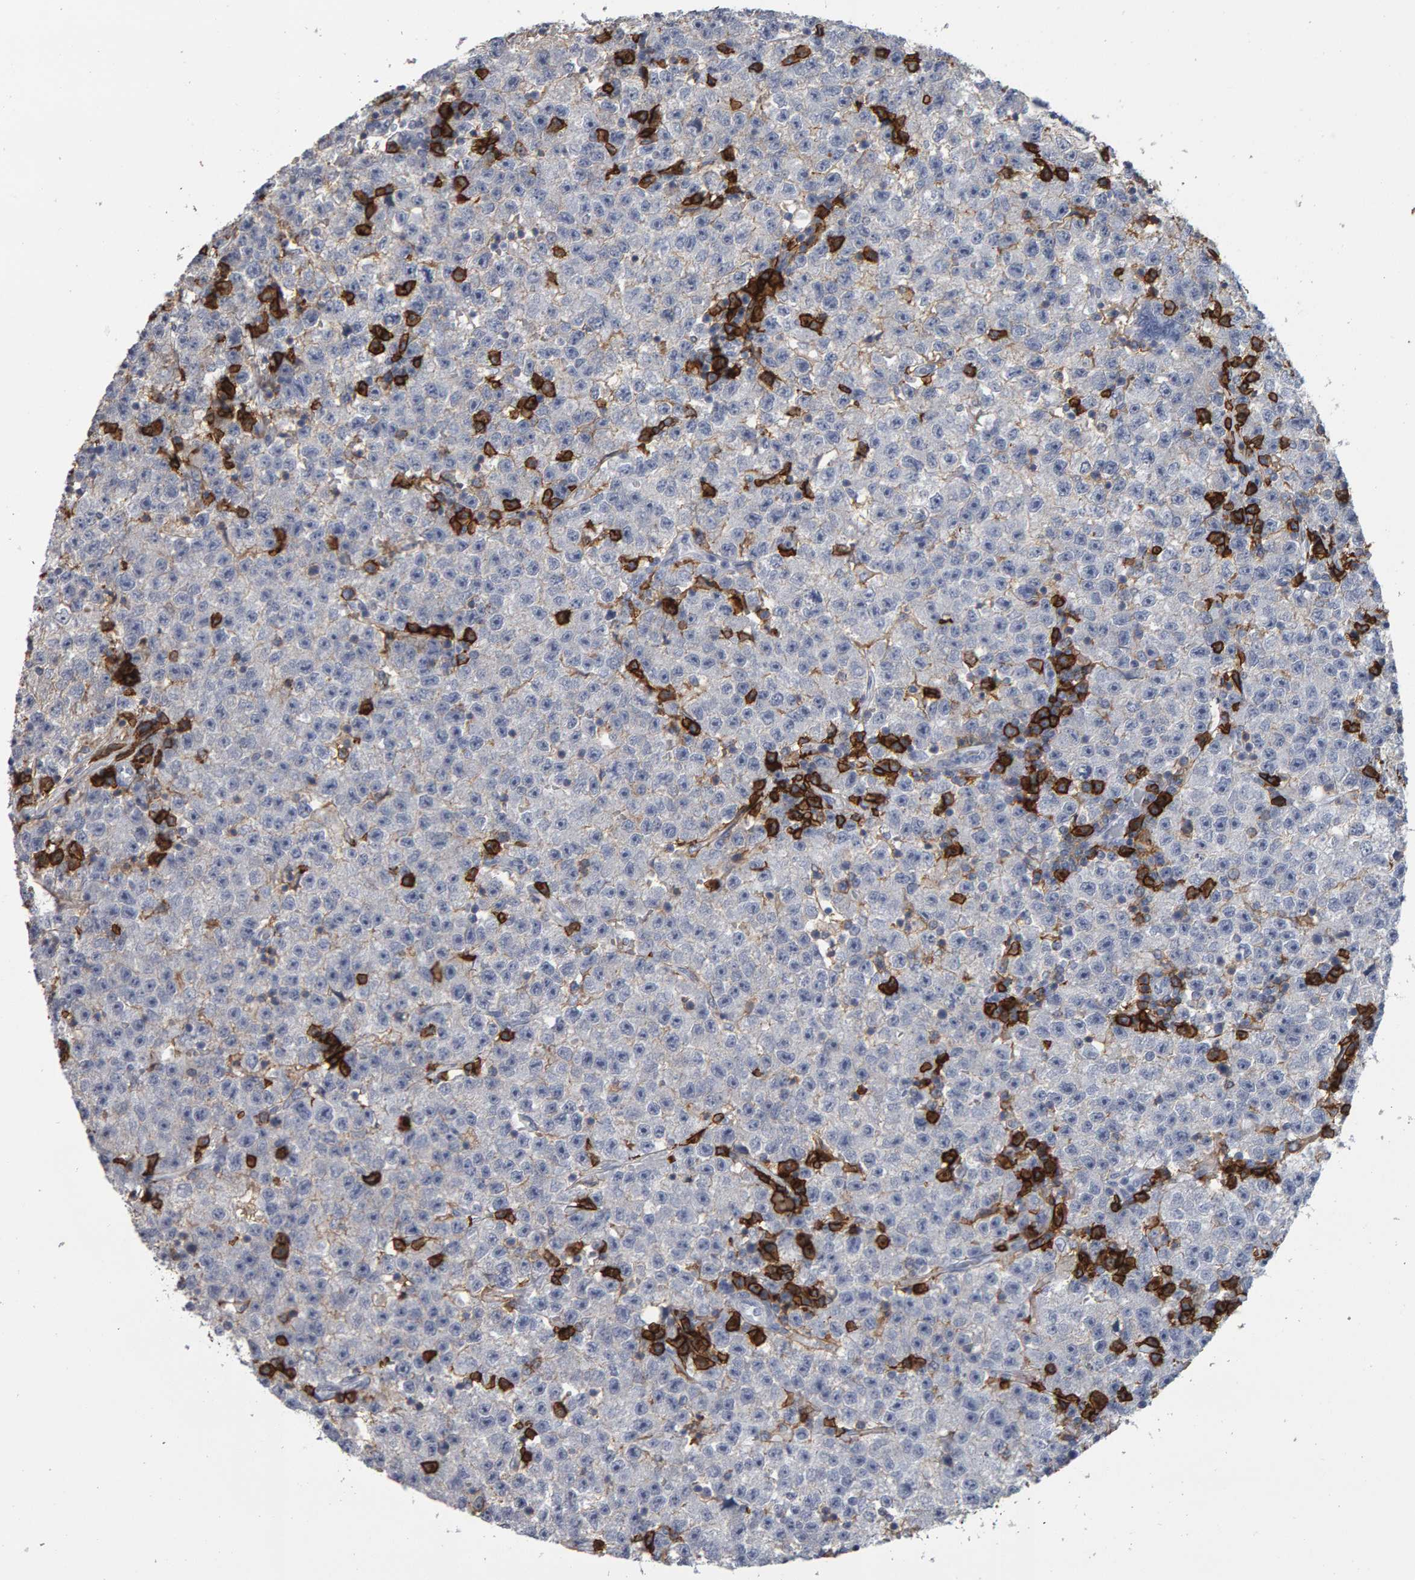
{"staining": {"intensity": "negative", "quantity": "none", "location": "none"}, "tissue": "testis cancer", "cell_type": "Tumor cells", "image_type": "cancer", "snomed": [{"axis": "morphology", "description": "Seminoma, NOS"}, {"axis": "topography", "description": "Testis"}], "caption": "DAB immunohistochemical staining of human testis cancer exhibits no significant staining in tumor cells.", "gene": "CD38", "patient": {"sex": "male", "age": 22}}